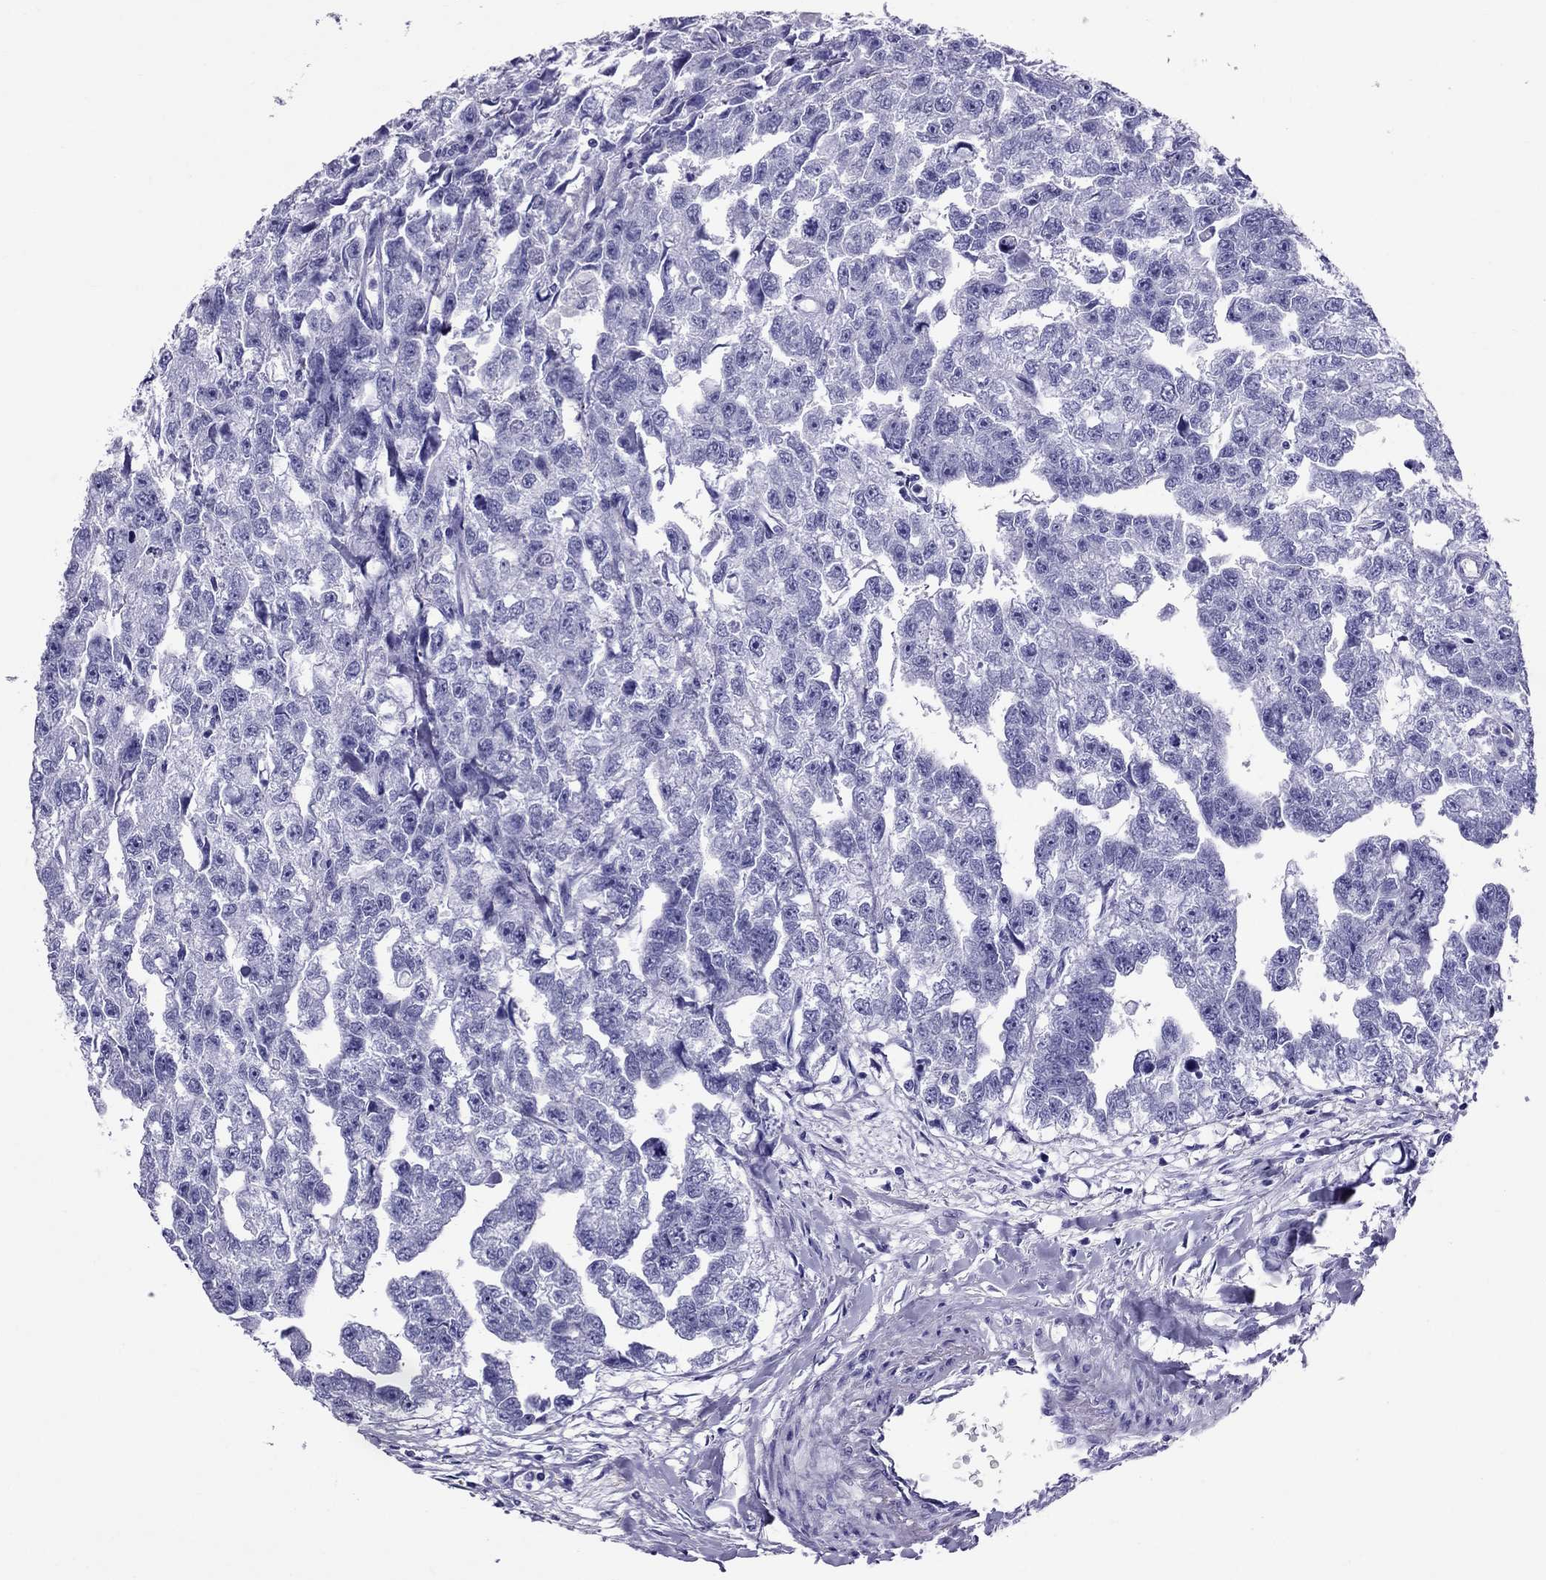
{"staining": {"intensity": "negative", "quantity": "none", "location": "none"}, "tissue": "testis cancer", "cell_type": "Tumor cells", "image_type": "cancer", "snomed": [{"axis": "morphology", "description": "Carcinoma, Embryonal, NOS"}, {"axis": "morphology", "description": "Teratoma, malignant, NOS"}, {"axis": "topography", "description": "Testis"}], "caption": "Testis embryonal carcinoma stained for a protein using IHC demonstrates no expression tumor cells.", "gene": "AVPR1B", "patient": {"sex": "male", "age": 44}}